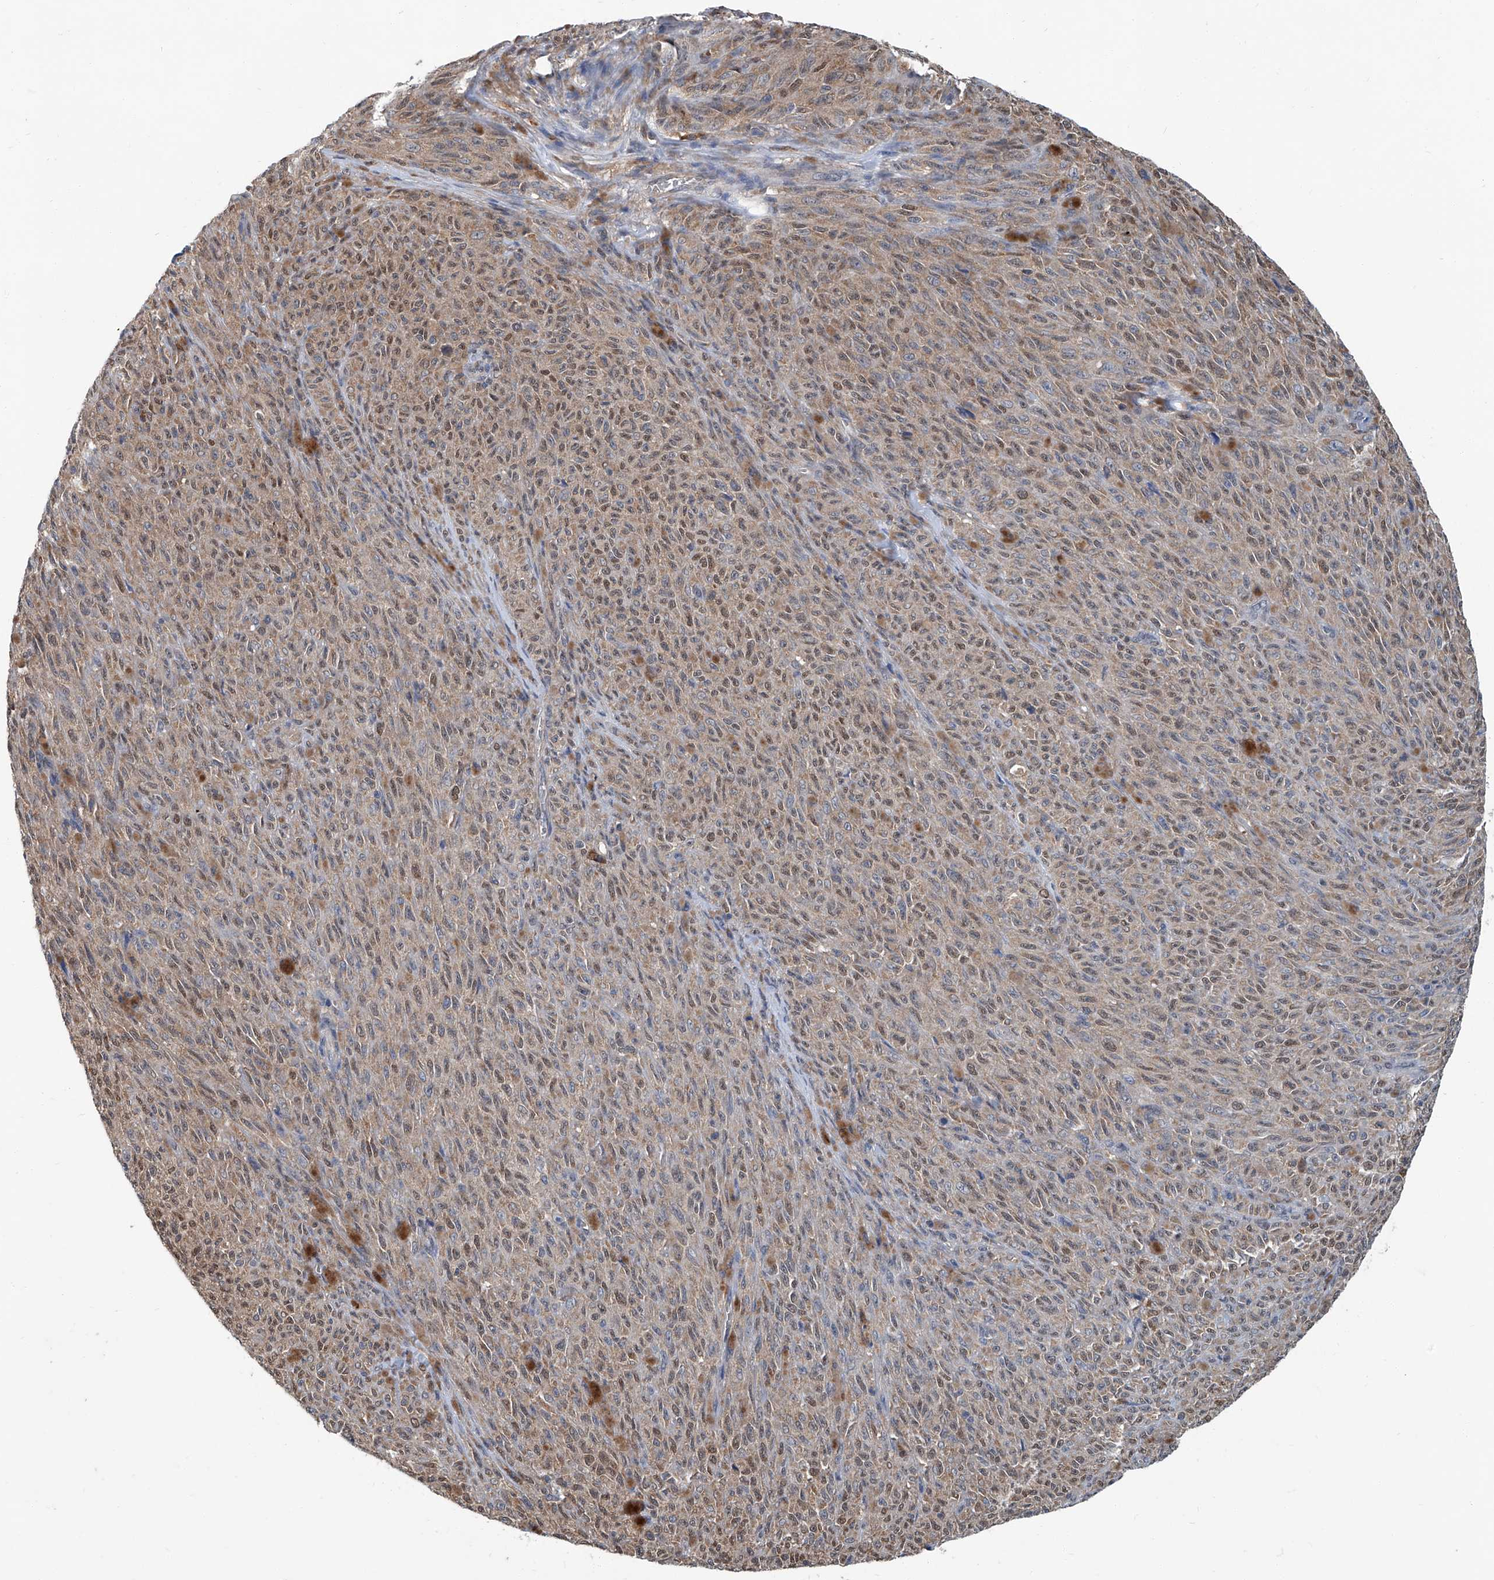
{"staining": {"intensity": "moderate", "quantity": "25%-75%", "location": "cytoplasmic/membranous,nuclear"}, "tissue": "melanoma", "cell_type": "Tumor cells", "image_type": "cancer", "snomed": [{"axis": "morphology", "description": "Malignant melanoma, NOS"}, {"axis": "topography", "description": "Skin"}], "caption": "Malignant melanoma stained with a protein marker displays moderate staining in tumor cells.", "gene": "CLK1", "patient": {"sex": "female", "age": 82}}